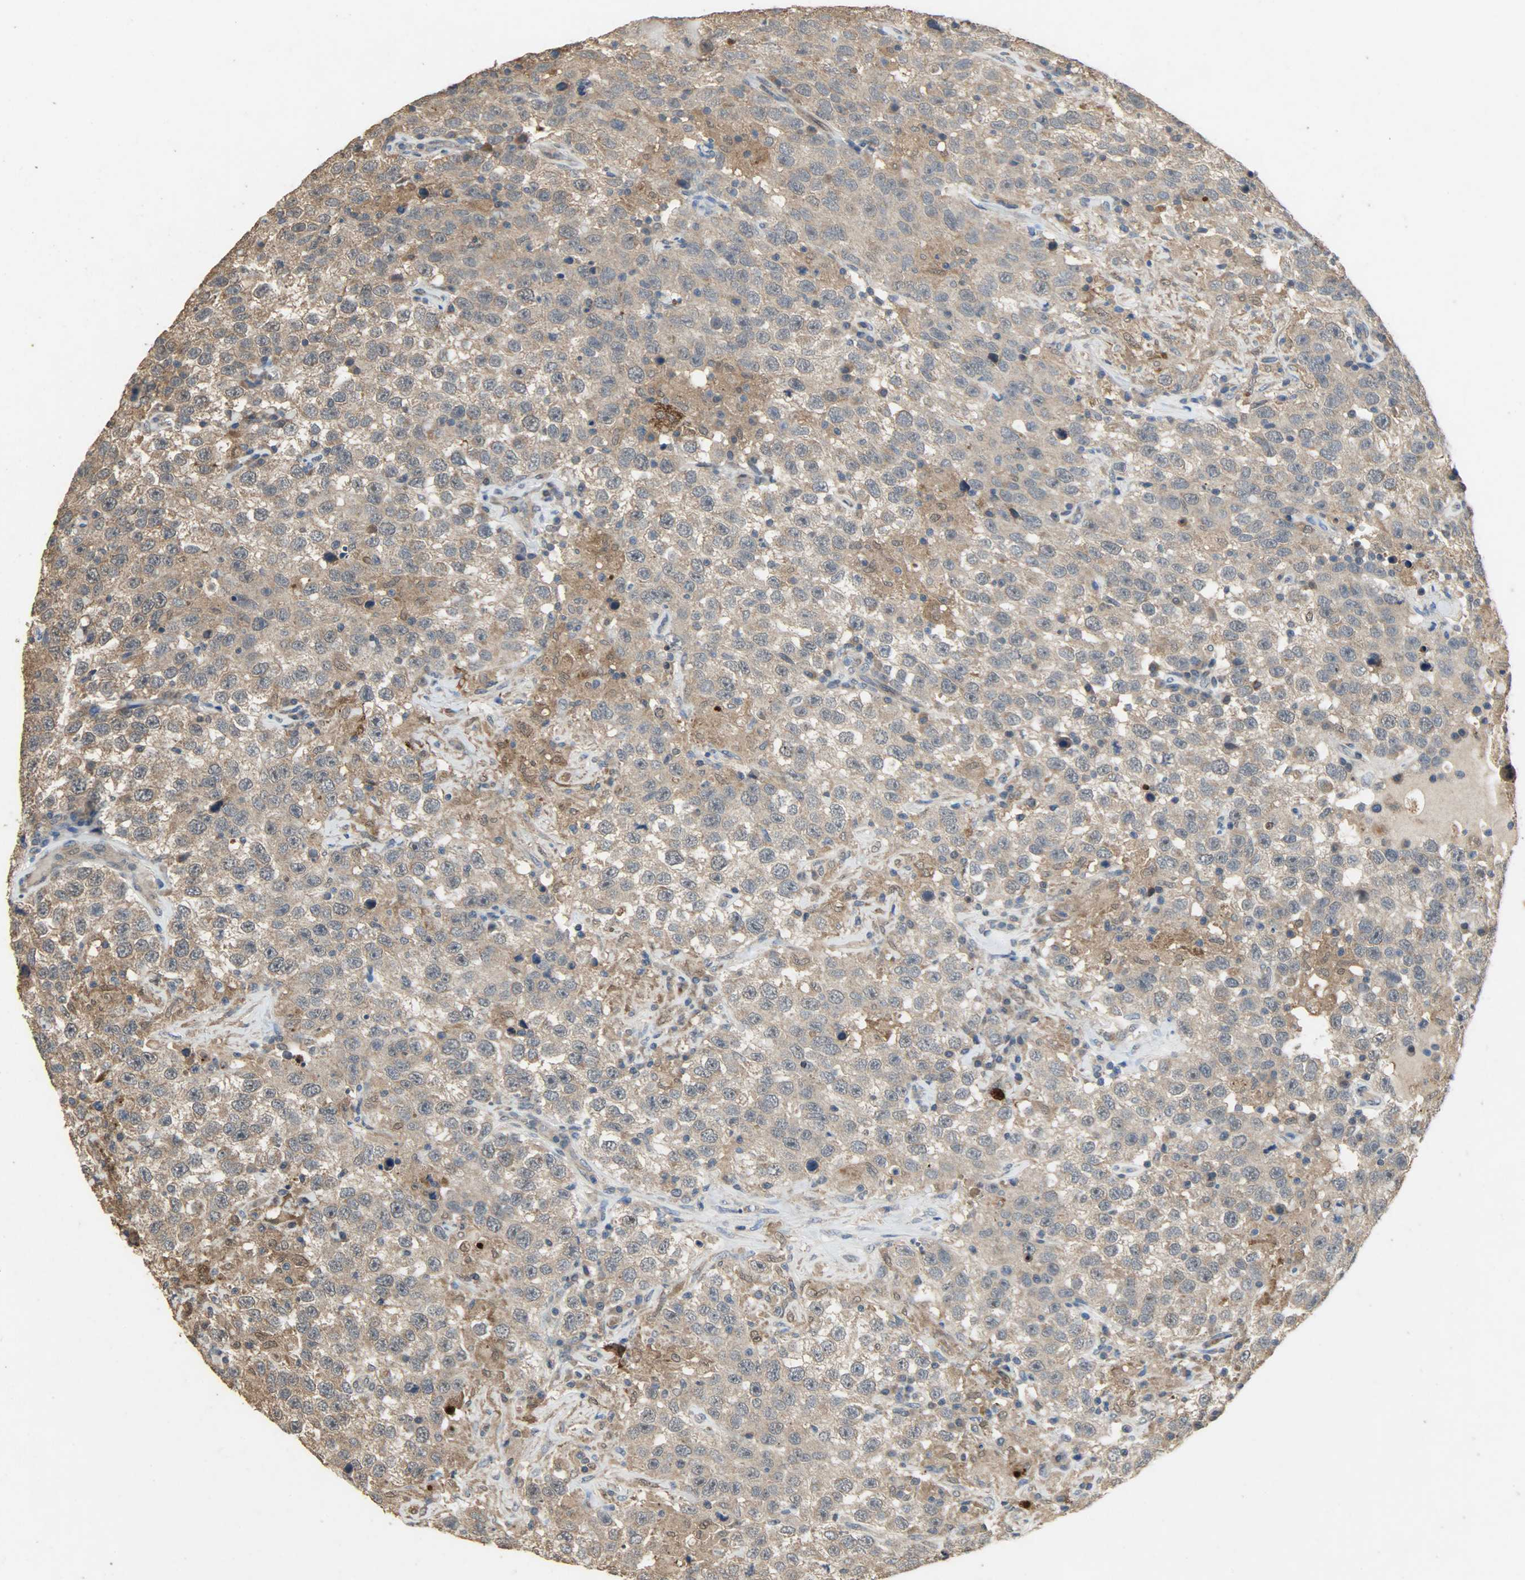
{"staining": {"intensity": "moderate", "quantity": ">75%", "location": "cytoplasmic/membranous"}, "tissue": "testis cancer", "cell_type": "Tumor cells", "image_type": "cancer", "snomed": [{"axis": "morphology", "description": "Seminoma, NOS"}, {"axis": "topography", "description": "Testis"}], "caption": "Seminoma (testis) tissue reveals moderate cytoplasmic/membranous expression in approximately >75% of tumor cells", "gene": "CDKN2C", "patient": {"sex": "male", "age": 41}}